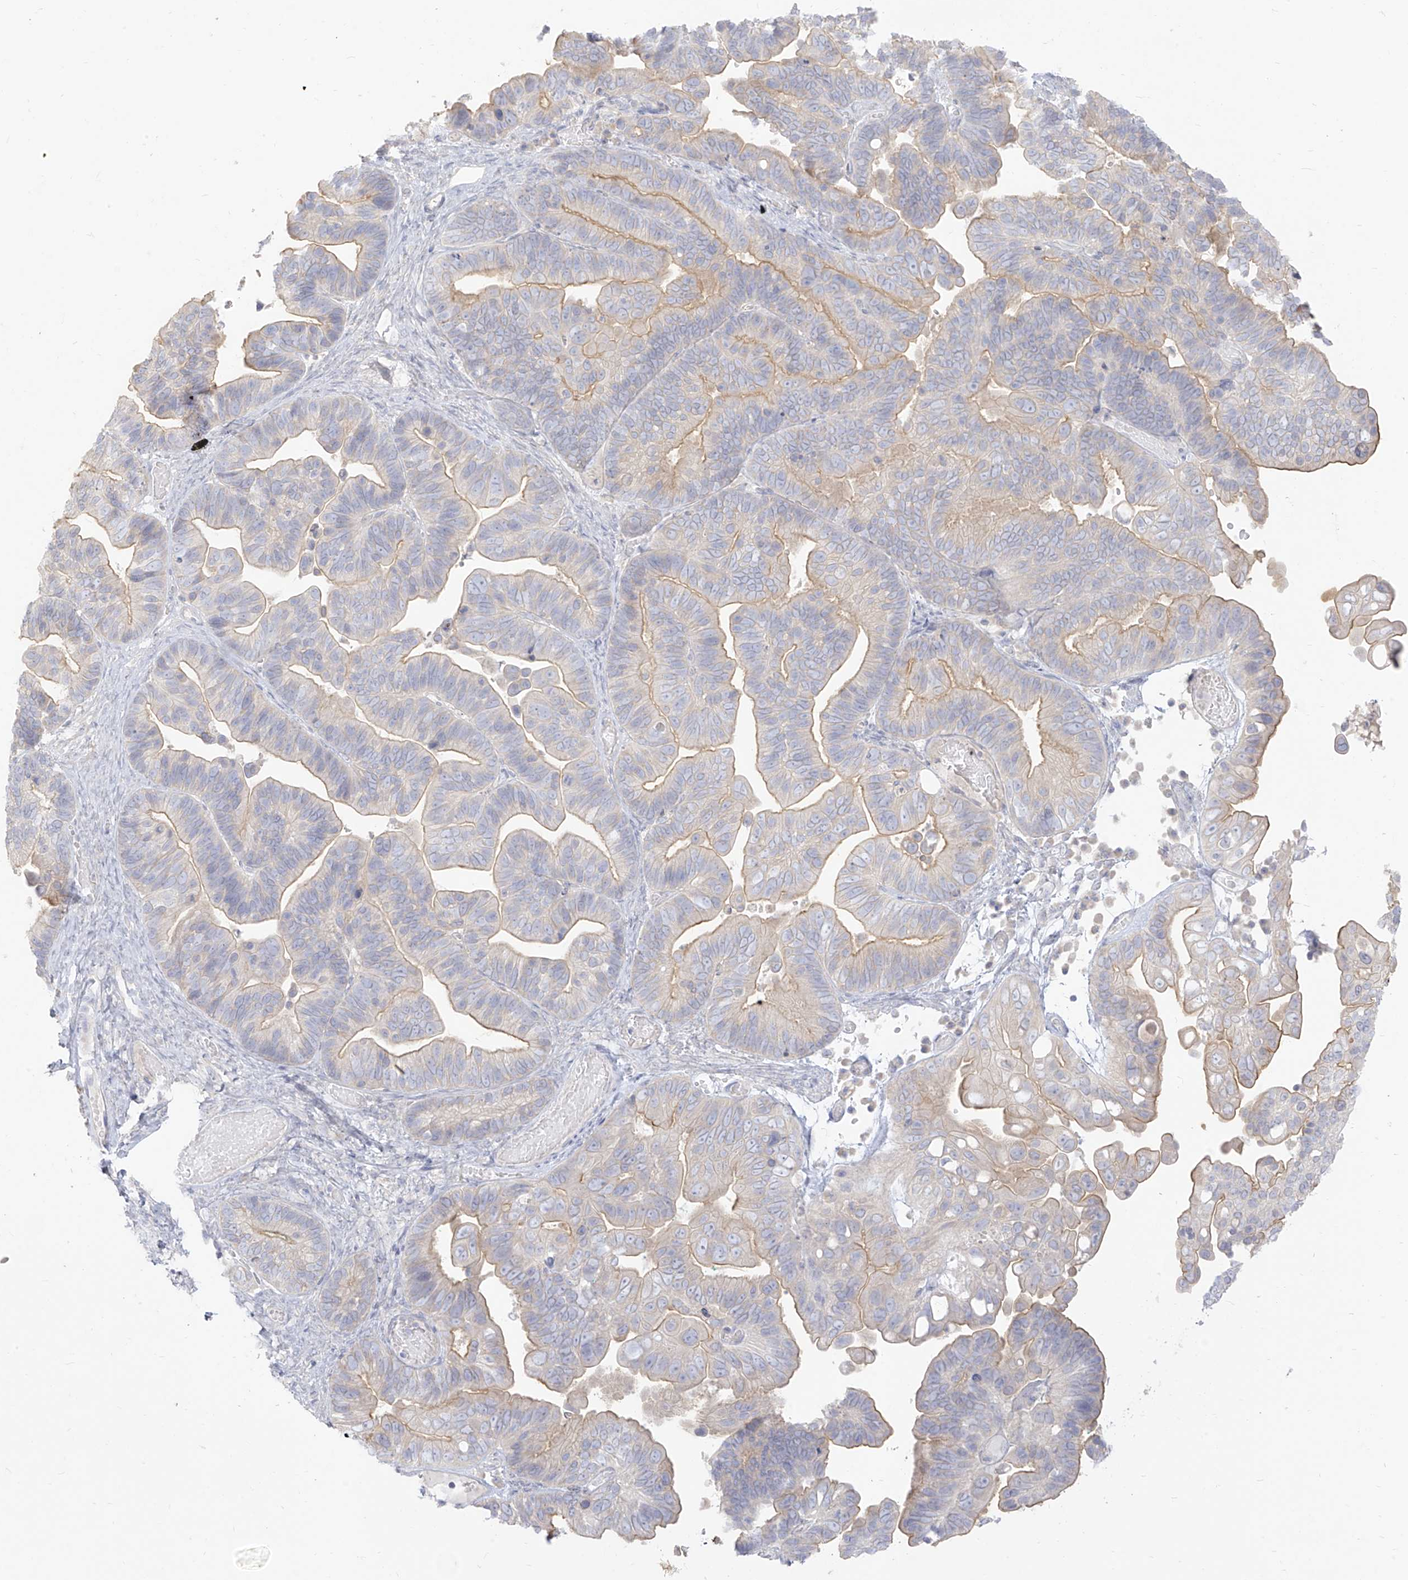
{"staining": {"intensity": "weak", "quantity": "25%-75%", "location": "cytoplasmic/membranous"}, "tissue": "ovarian cancer", "cell_type": "Tumor cells", "image_type": "cancer", "snomed": [{"axis": "morphology", "description": "Cystadenocarcinoma, serous, NOS"}, {"axis": "topography", "description": "Ovary"}], "caption": "Immunohistochemistry of serous cystadenocarcinoma (ovarian) displays low levels of weak cytoplasmic/membranous staining in approximately 25%-75% of tumor cells.", "gene": "ARHGEF40", "patient": {"sex": "female", "age": 56}}